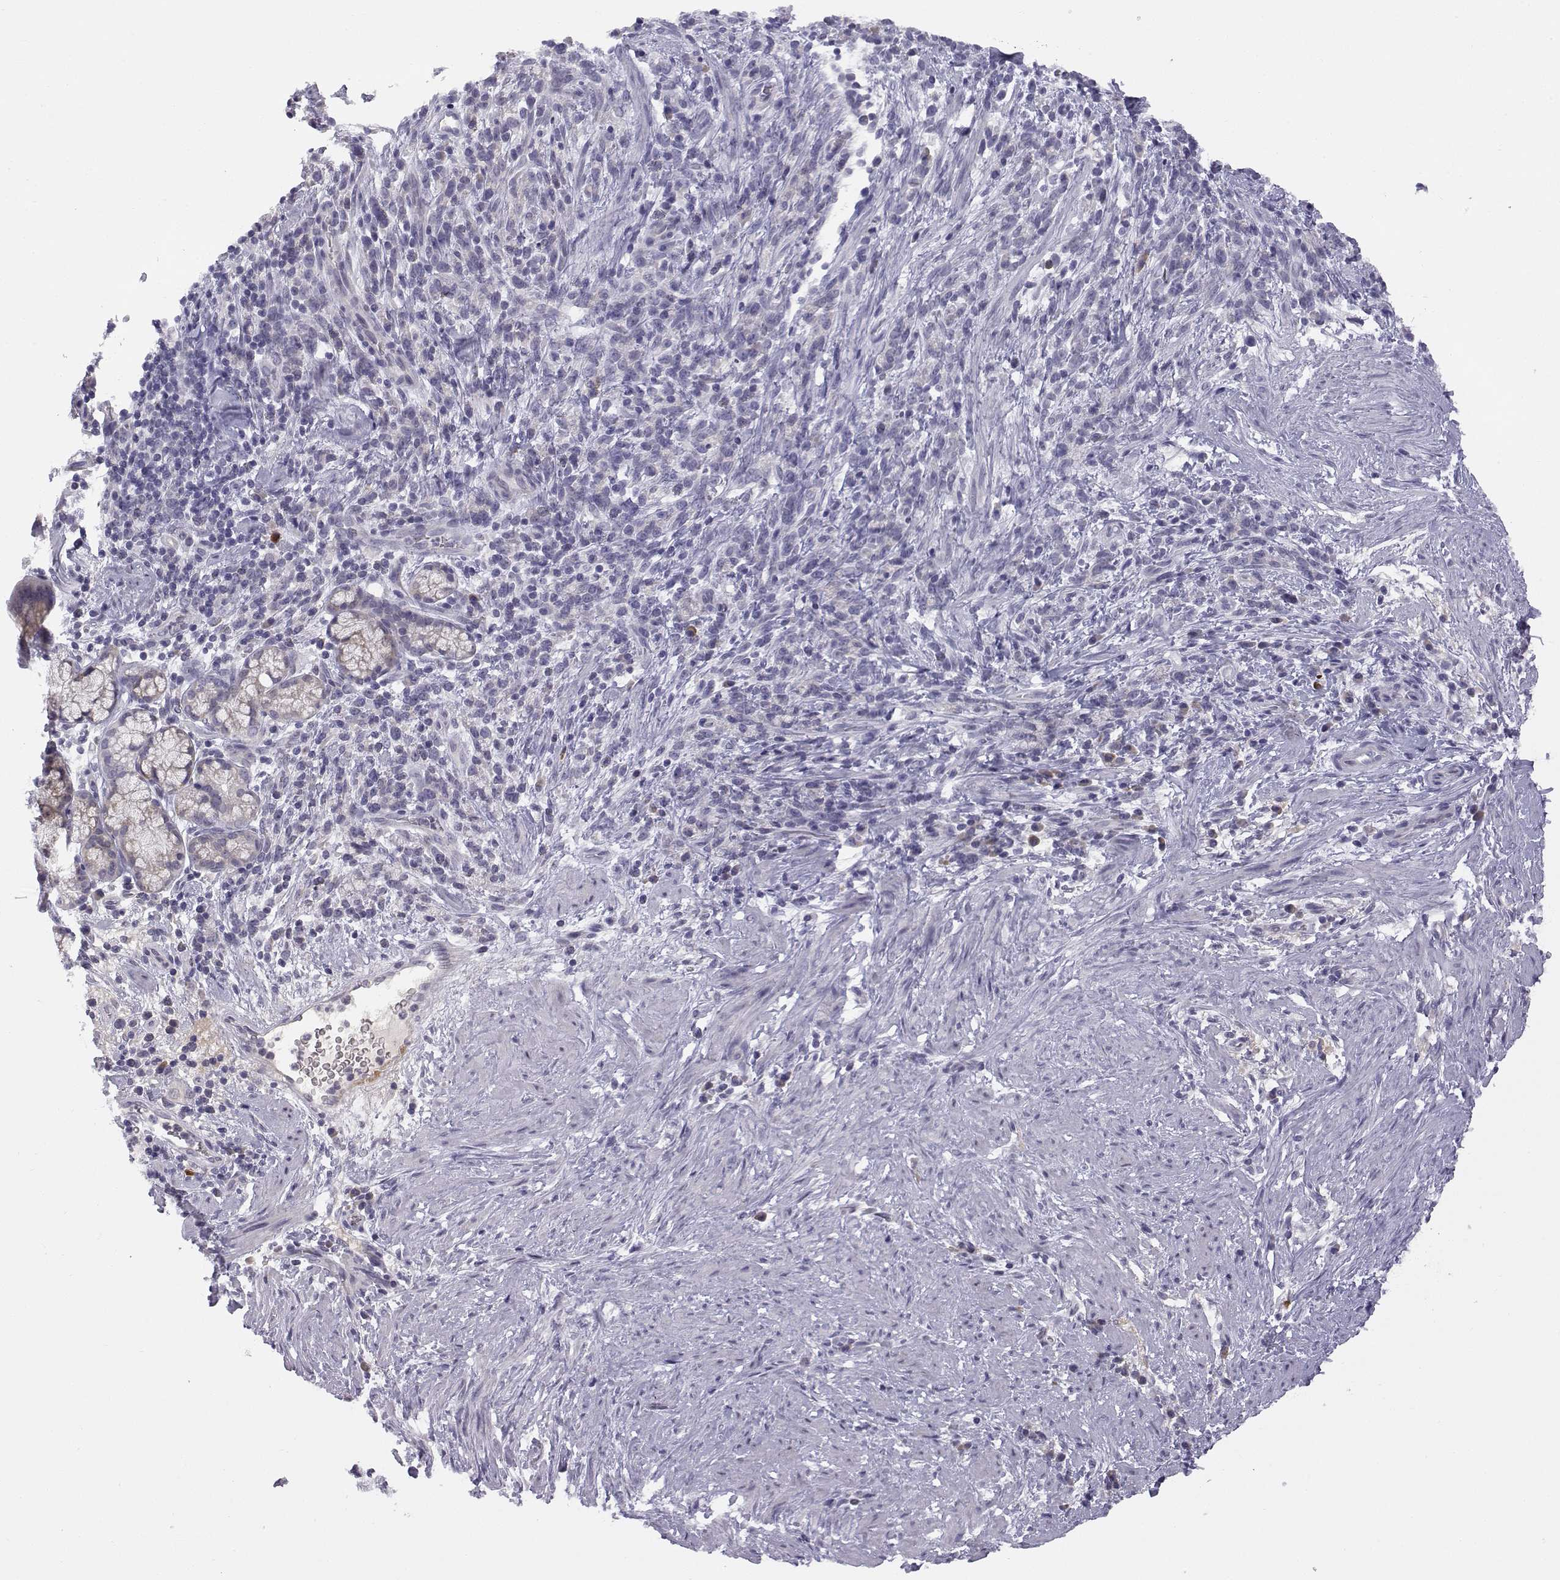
{"staining": {"intensity": "negative", "quantity": "none", "location": "none"}, "tissue": "stomach cancer", "cell_type": "Tumor cells", "image_type": "cancer", "snomed": [{"axis": "morphology", "description": "Adenocarcinoma, NOS"}, {"axis": "topography", "description": "Stomach"}], "caption": "Protein analysis of stomach cancer exhibits no significant expression in tumor cells.", "gene": "ACSL6", "patient": {"sex": "female", "age": 57}}